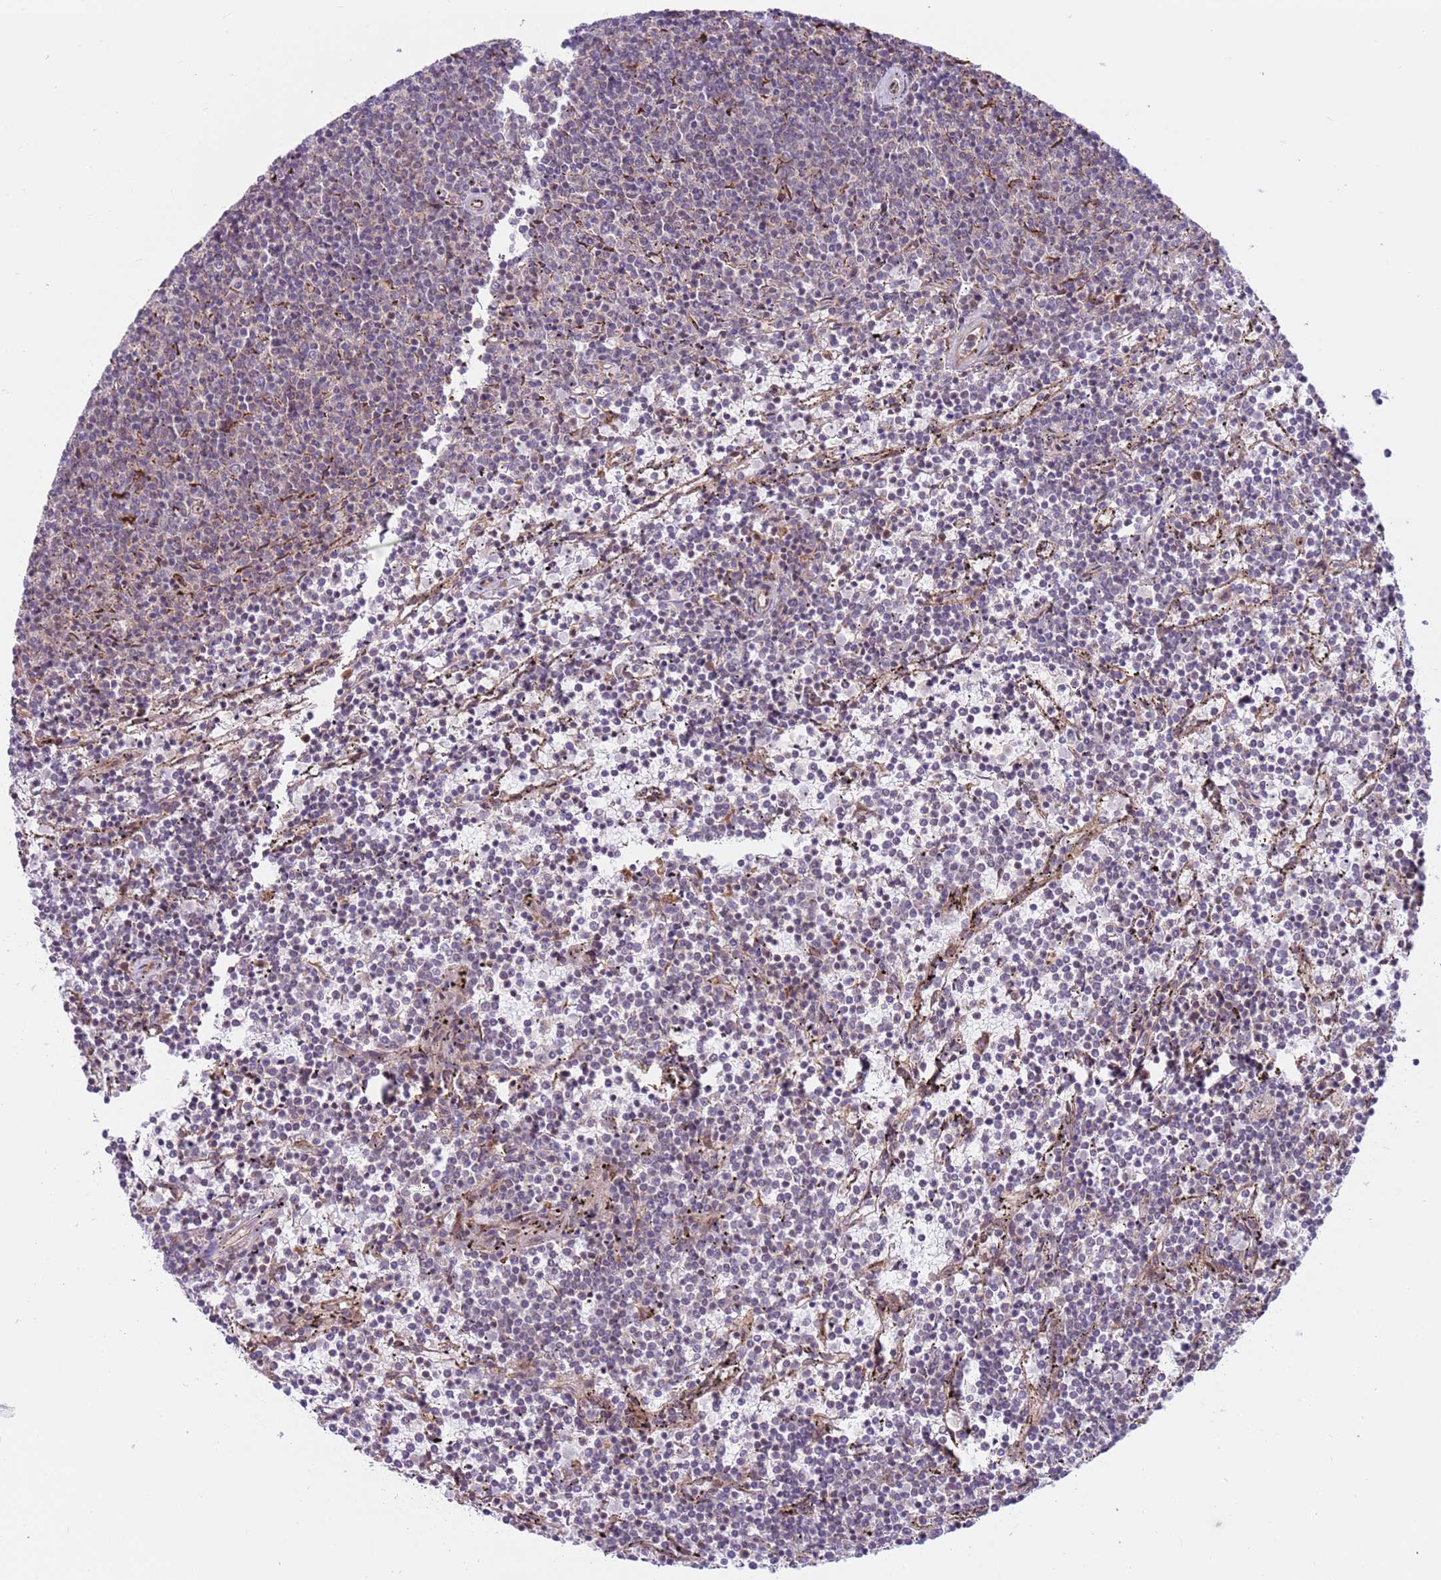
{"staining": {"intensity": "negative", "quantity": "none", "location": "none"}, "tissue": "lymphoma", "cell_type": "Tumor cells", "image_type": "cancer", "snomed": [{"axis": "morphology", "description": "Malignant lymphoma, non-Hodgkin's type, Low grade"}, {"axis": "topography", "description": "Spleen"}], "caption": "An image of malignant lymphoma, non-Hodgkin's type (low-grade) stained for a protein reveals no brown staining in tumor cells. (Brightfield microscopy of DAB immunohistochemistry (IHC) at high magnification).", "gene": "DCAF4", "patient": {"sex": "female", "age": 50}}